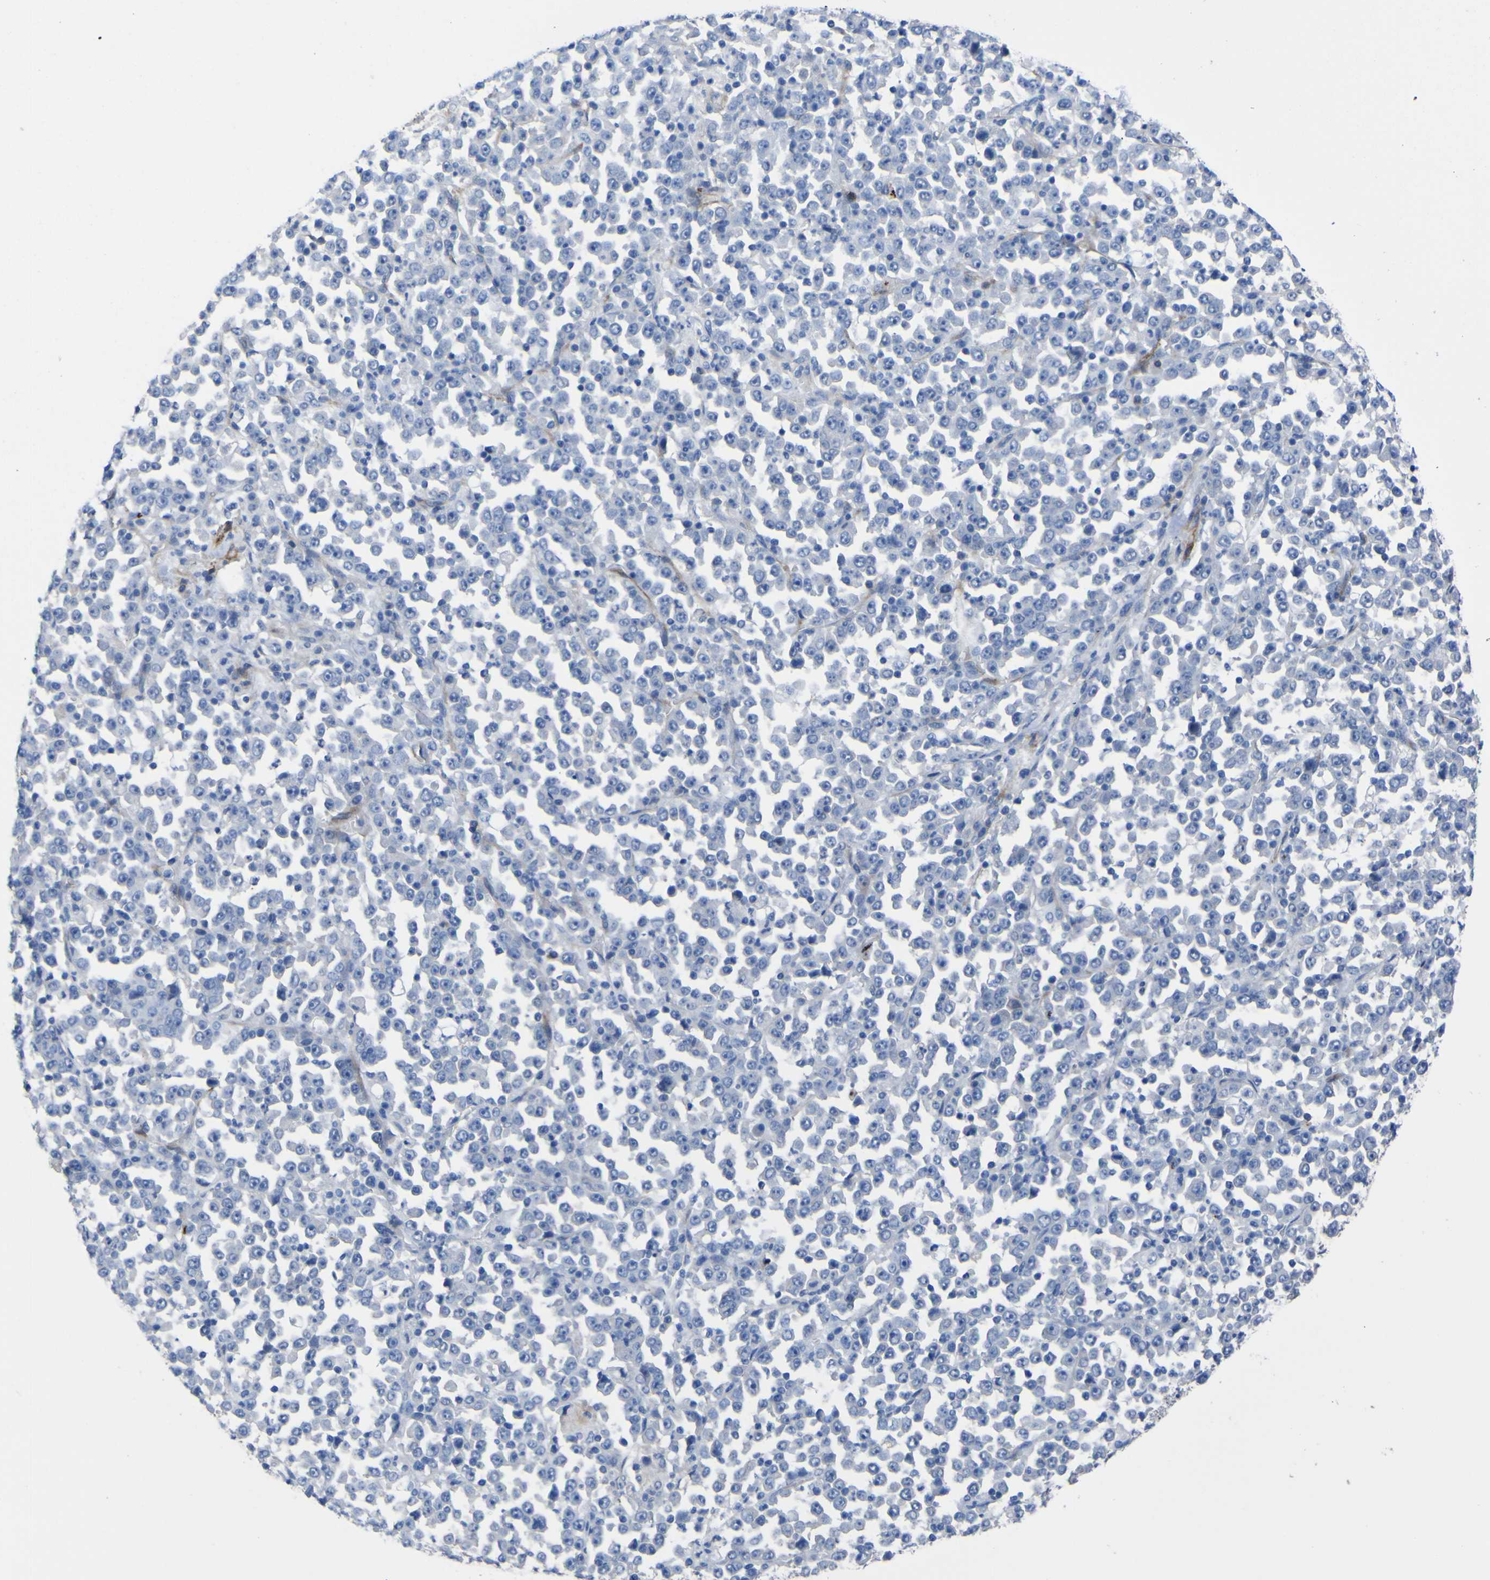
{"staining": {"intensity": "negative", "quantity": "none", "location": "none"}, "tissue": "stomach cancer", "cell_type": "Tumor cells", "image_type": "cancer", "snomed": [{"axis": "morphology", "description": "Normal tissue, NOS"}, {"axis": "morphology", "description": "Adenocarcinoma, NOS"}, {"axis": "topography", "description": "Stomach, upper"}, {"axis": "topography", "description": "Stomach"}], "caption": "Tumor cells show no significant positivity in stomach cancer (adenocarcinoma). (IHC, brightfield microscopy, high magnification).", "gene": "AGO4", "patient": {"sex": "male", "age": 59}}